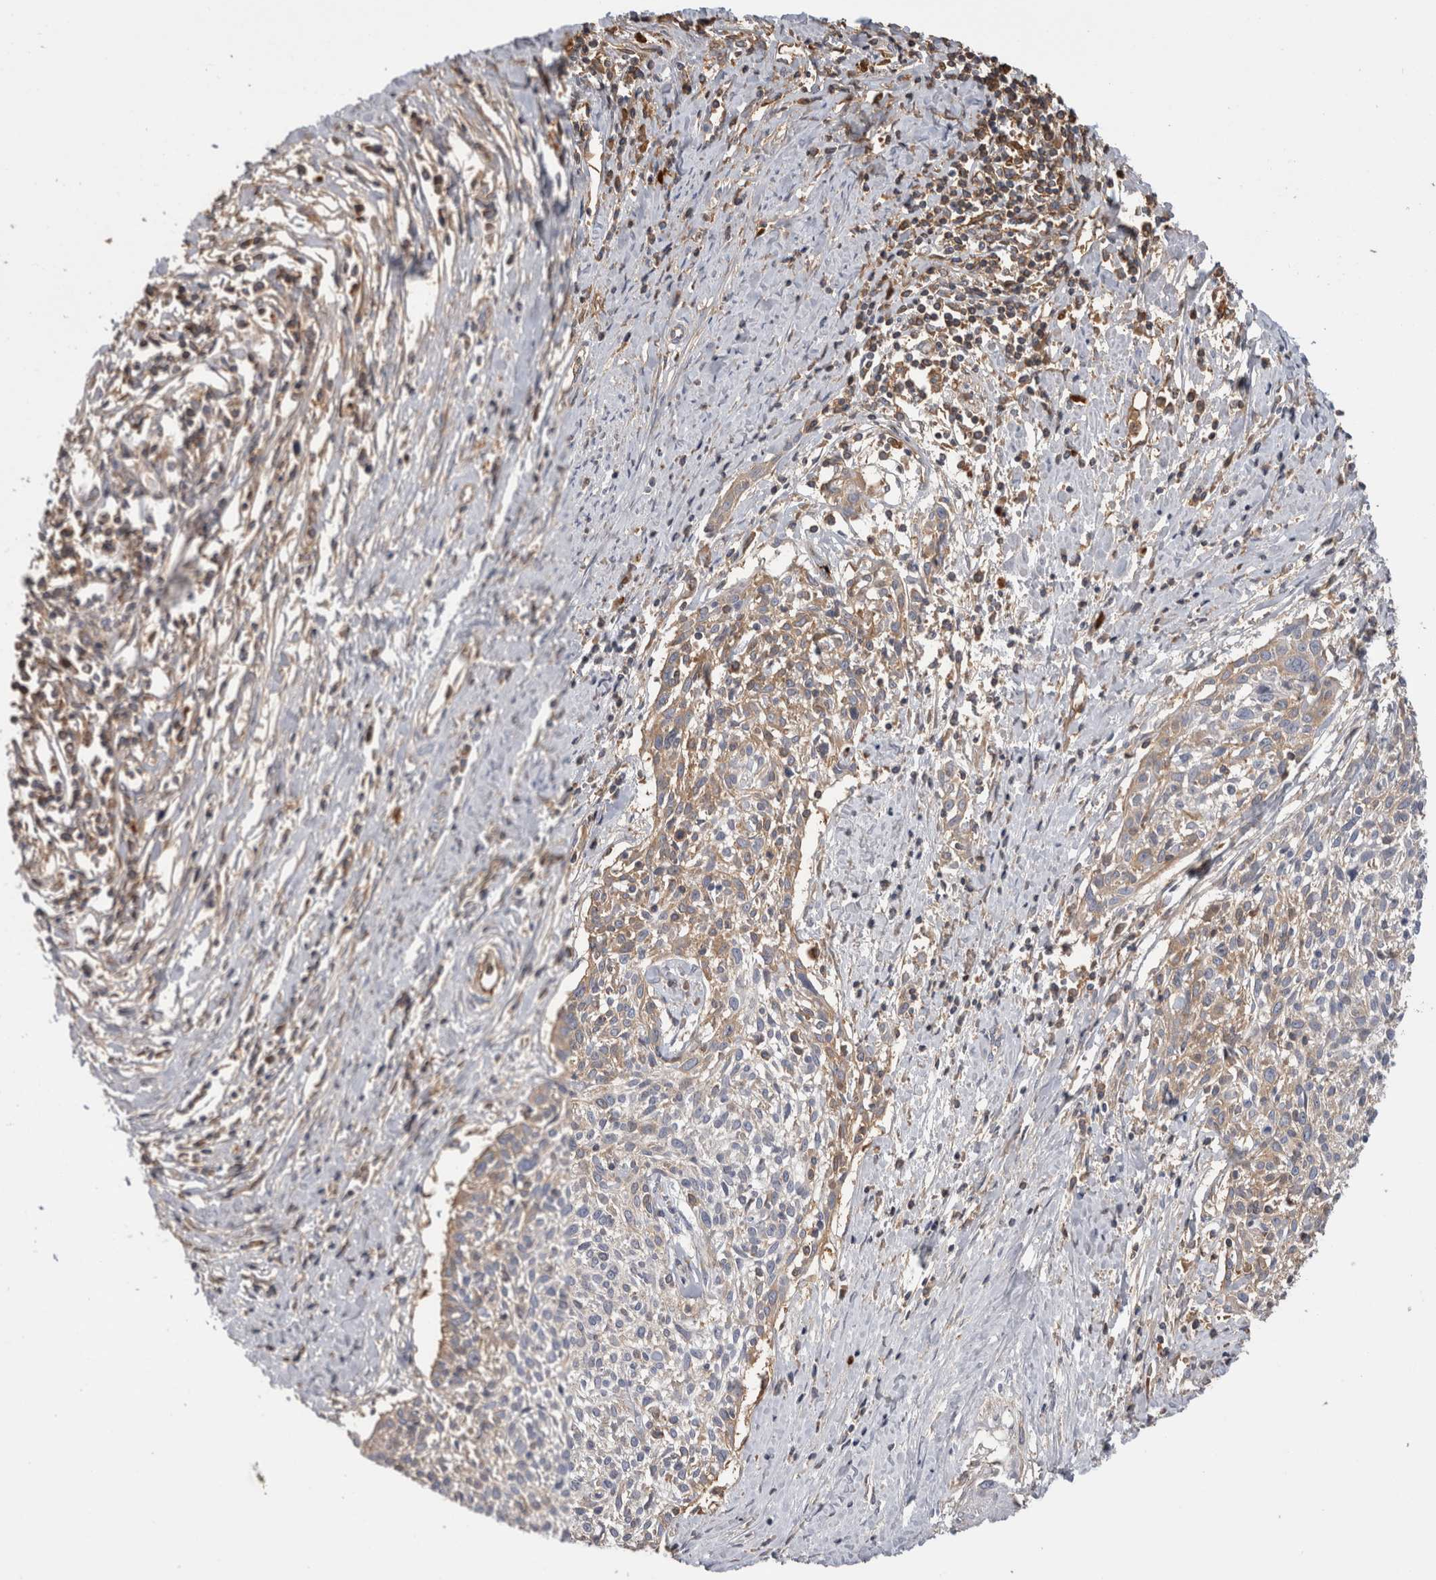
{"staining": {"intensity": "weak", "quantity": "25%-75%", "location": "cytoplasmic/membranous"}, "tissue": "cervical cancer", "cell_type": "Tumor cells", "image_type": "cancer", "snomed": [{"axis": "morphology", "description": "Squamous cell carcinoma, NOS"}, {"axis": "topography", "description": "Cervix"}], "caption": "Tumor cells show weak cytoplasmic/membranous positivity in about 25%-75% of cells in cervical squamous cell carcinoma. (Stains: DAB (3,3'-diaminobenzidine) in brown, nuclei in blue, Microscopy: brightfield microscopy at high magnification).", "gene": "TBCE", "patient": {"sex": "female", "age": 51}}